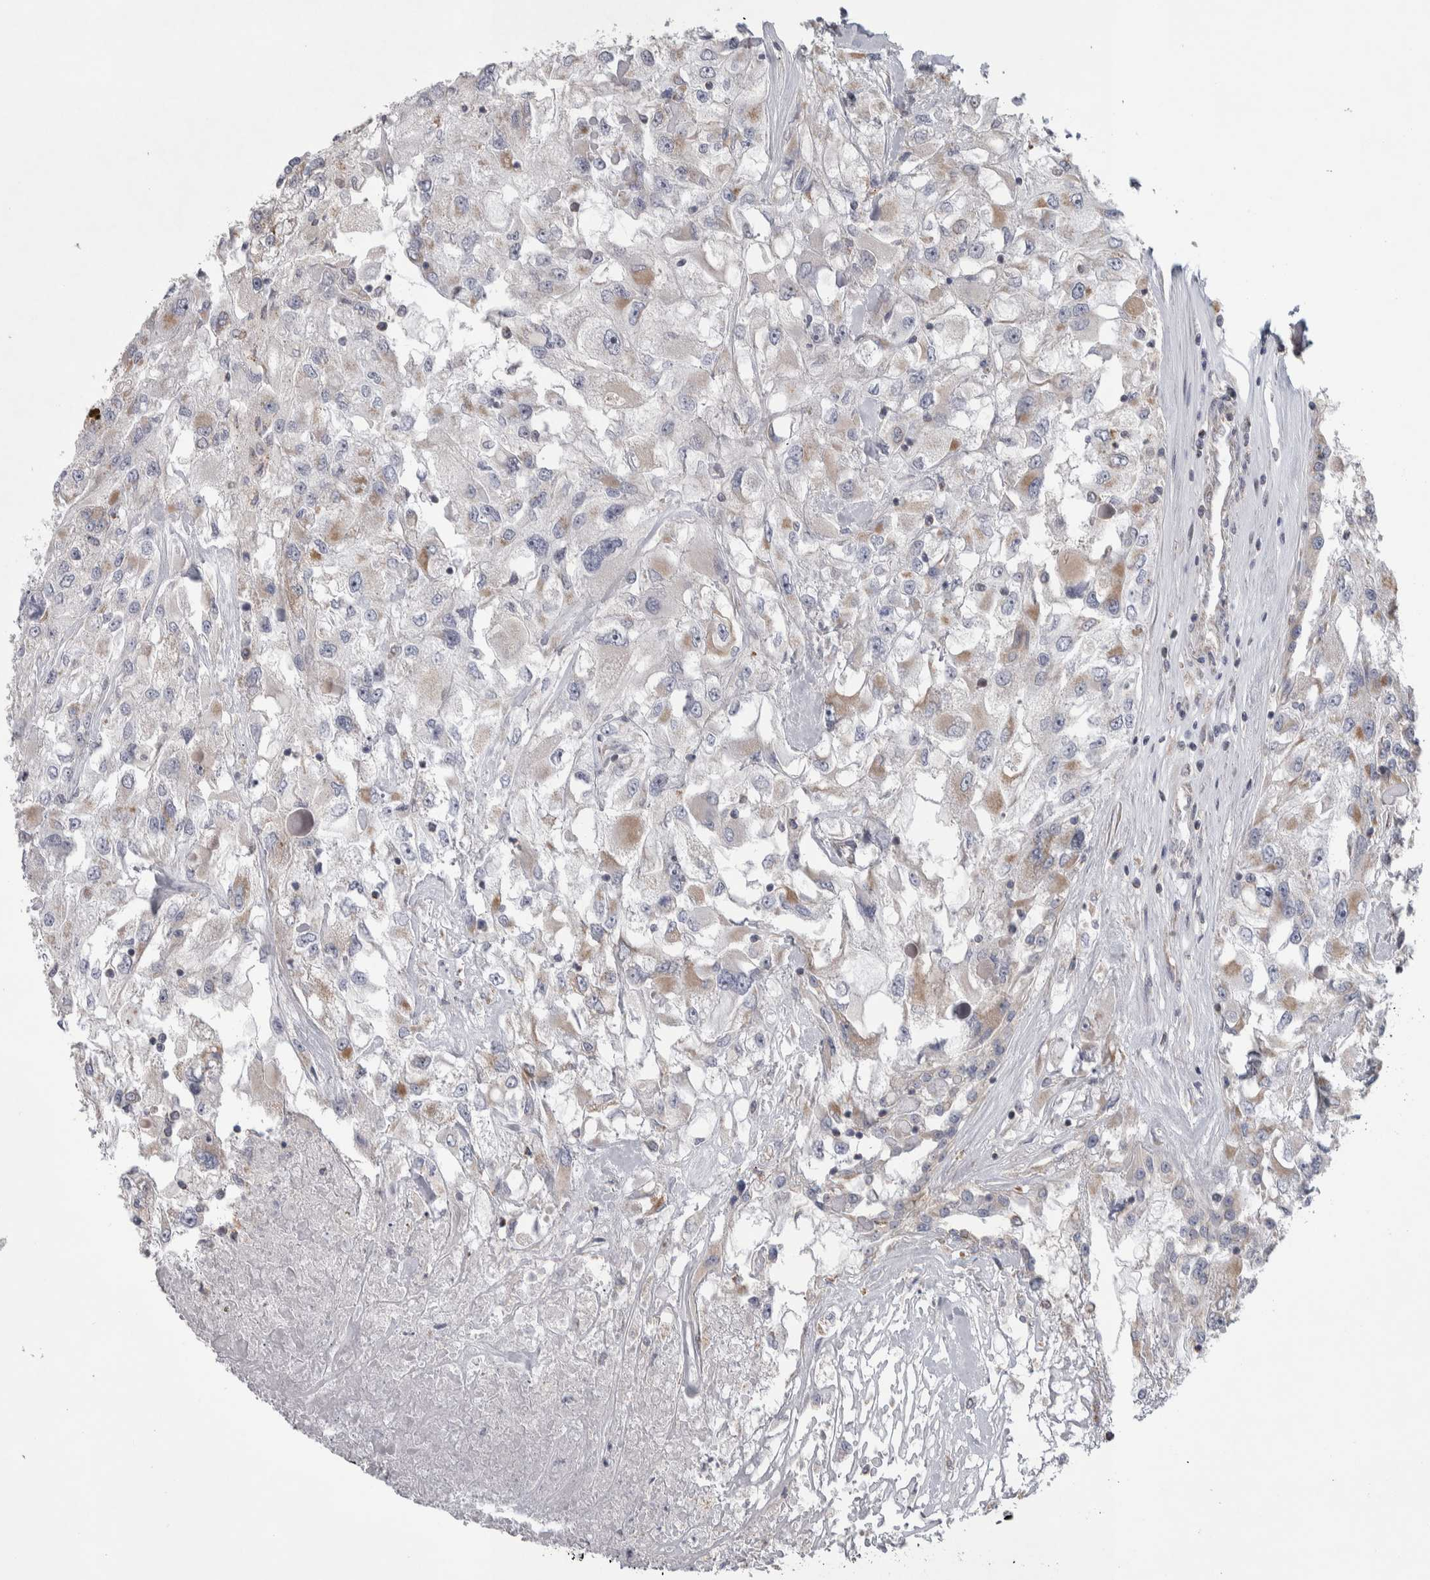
{"staining": {"intensity": "weak", "quantity": "<25%", "location": "cytoplasmic/membranous"}, "tissue": "renal cancer", "cell_type": "Tumor cells", "image_type": "cancer", "snomed": [{"axis": "morphology", "description": "Adenocarcinoma, NOS"}, {"axis": "topography", "description": "Kidney"}], "caption": "Tumor cells are negative for protein expression in human adenocarcinoma (renal).", "gene": "SCO1", "patient": {"sex": "female", "age": 52}}